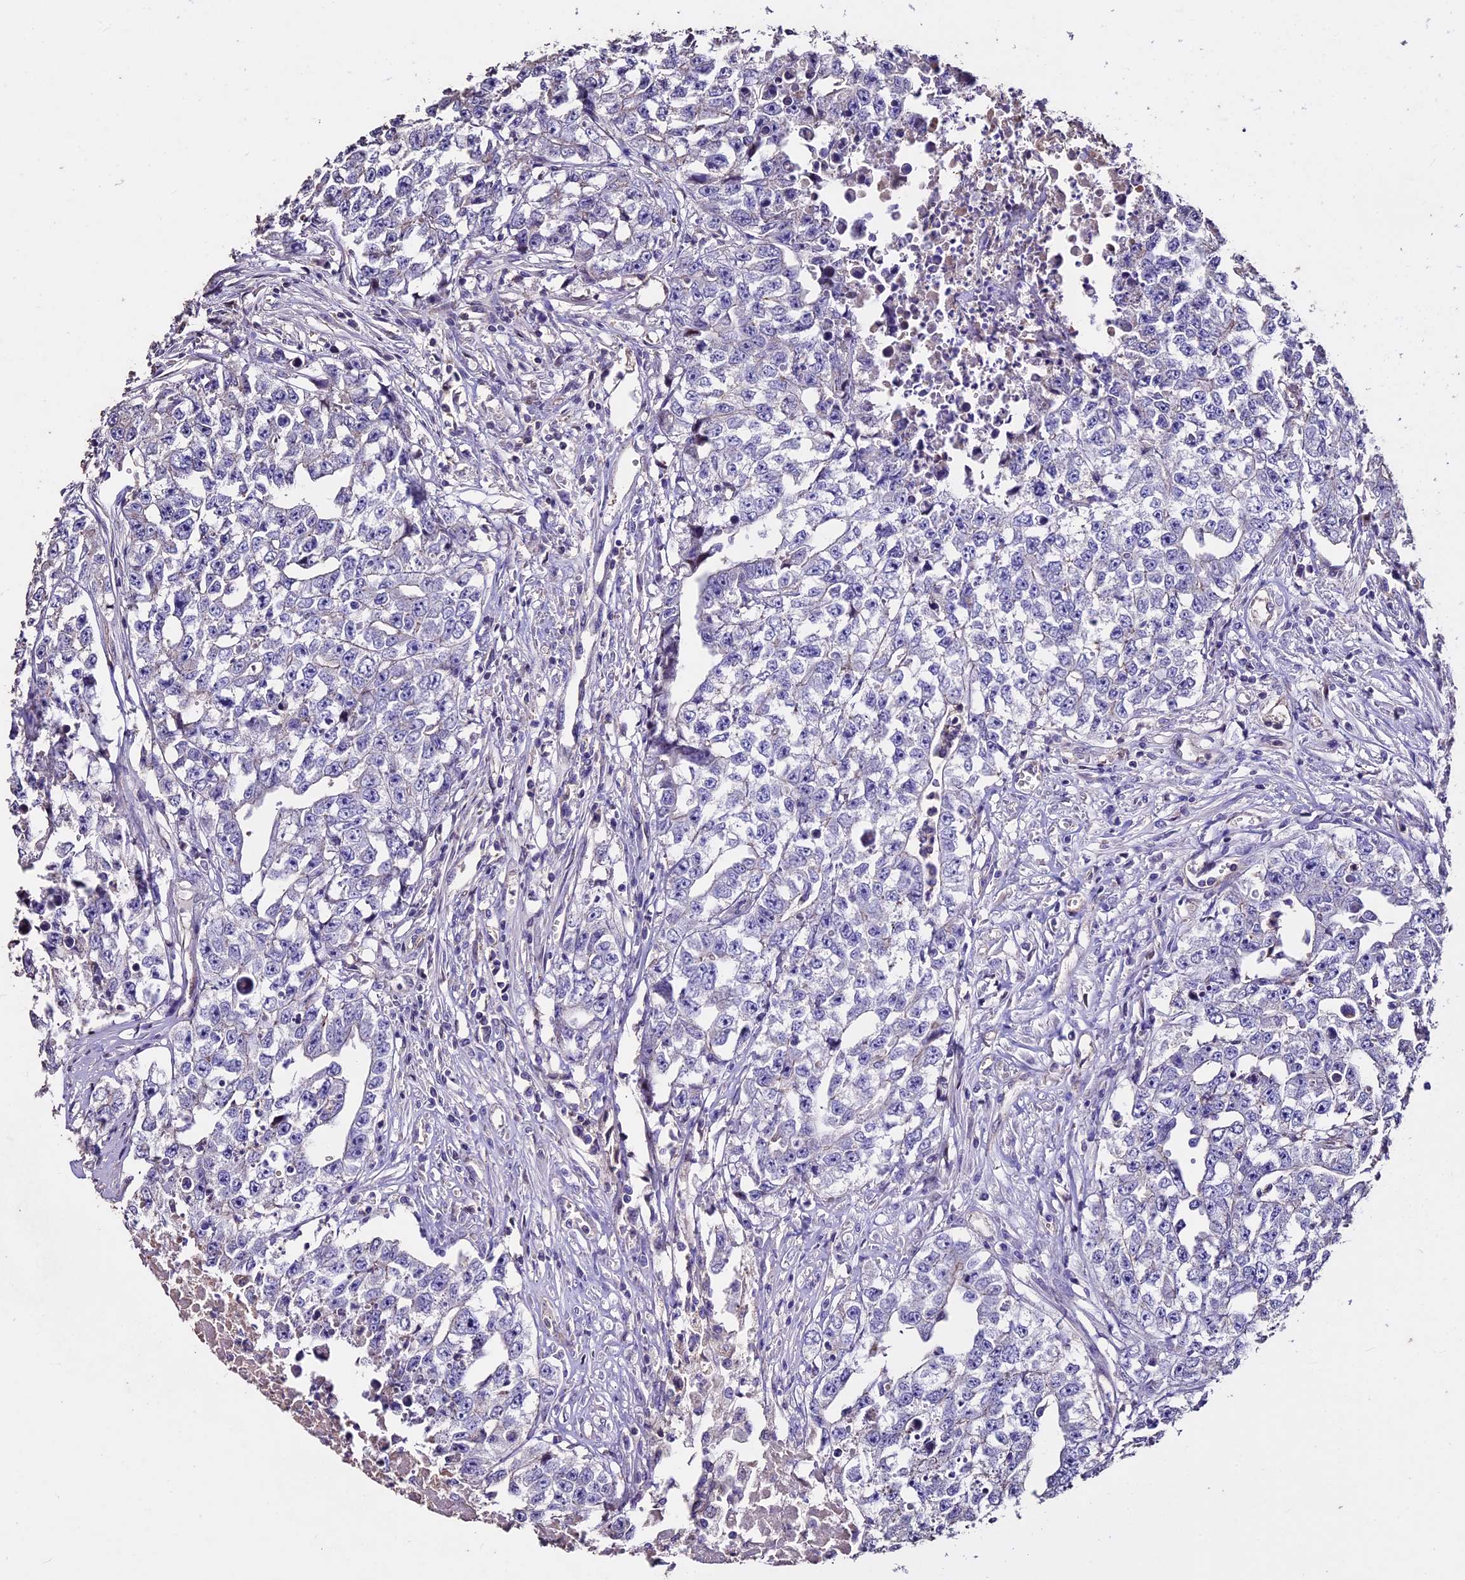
{"staining": {"intensity": "negative", "quantity": "none", "location": "none"}, "tissue": "testis cancer", "cell_type": "Tumor cells", "image_type": "cancer", "snomed": [{"axis": "morphology", "description": "Seminoma, NOS"}, {"axis": "morphology", "description": "Carcinoma, Embryonal, NOS"}, {"axis": "topography", "description": "Testis"}], "caption": "Immunohistochemistry (IHC) image of neoplastic tissue: human testis cancer (embryonal carcinoma) stained with DAB (3,3'-diaminobenzidine) exhibits no significant protein staining in tumor cells.", "gene": "USB1", "patient": {"sex": "male", "age": 43}}